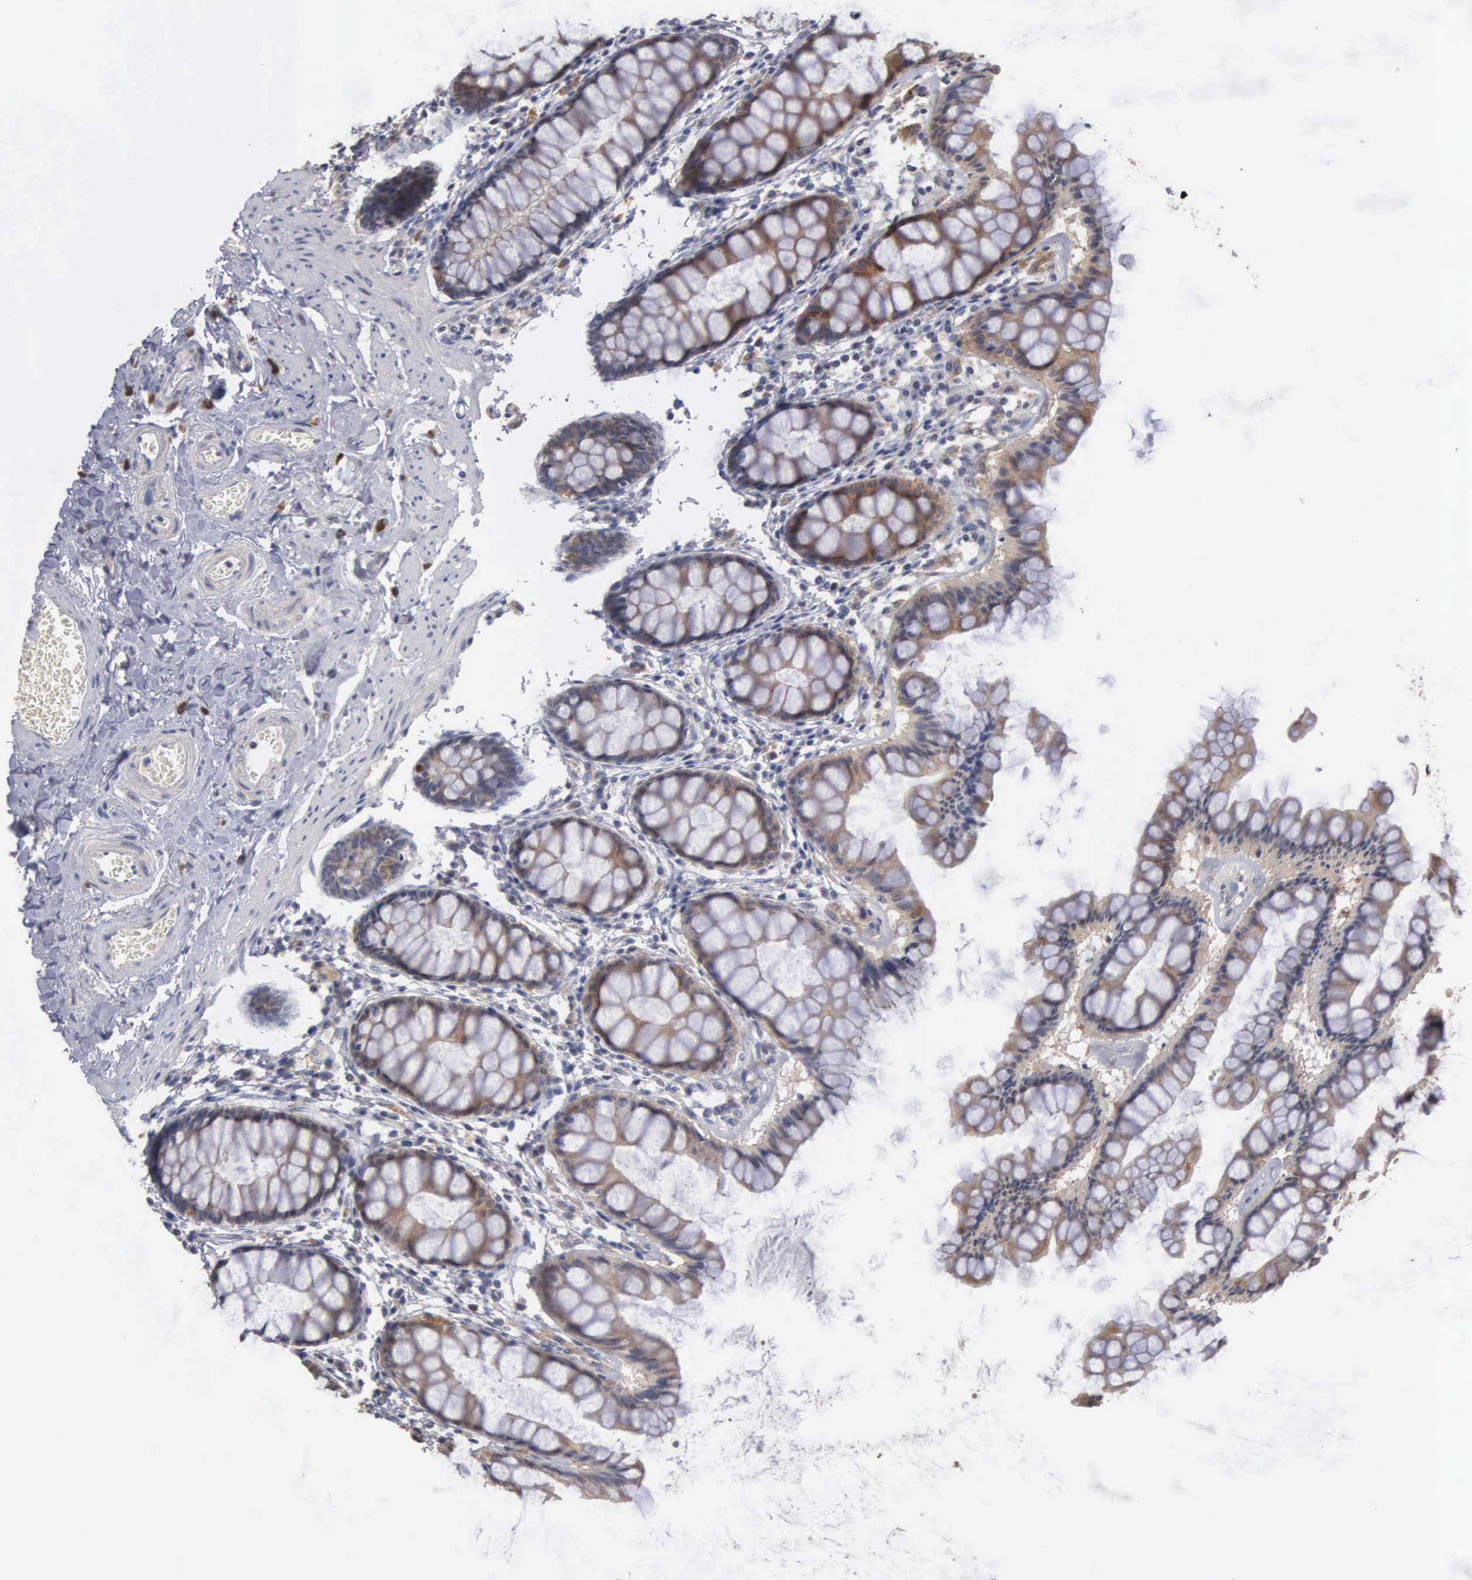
{"staining": {"intensity": "moderate", "quantity": ">75%", "location": "cytoplasmic/membranous"}, "tissue": "rectum", "cell_type": "Glandular cells", "image_type": "normal", "snomed": [{"axis": "morphology", "description": "Normal tissue, NOS"}, {"axis": "topography", "description": "Rectum"}], "caption": "This is a micrograph of immunohistochemistry (IHC) staining of unremarkable rectum, which shows moderate expression in the cytoplasmic/membranous of glandular cells.", "gene": "AMN", "patient": {"sex": "male", "age": 86}}